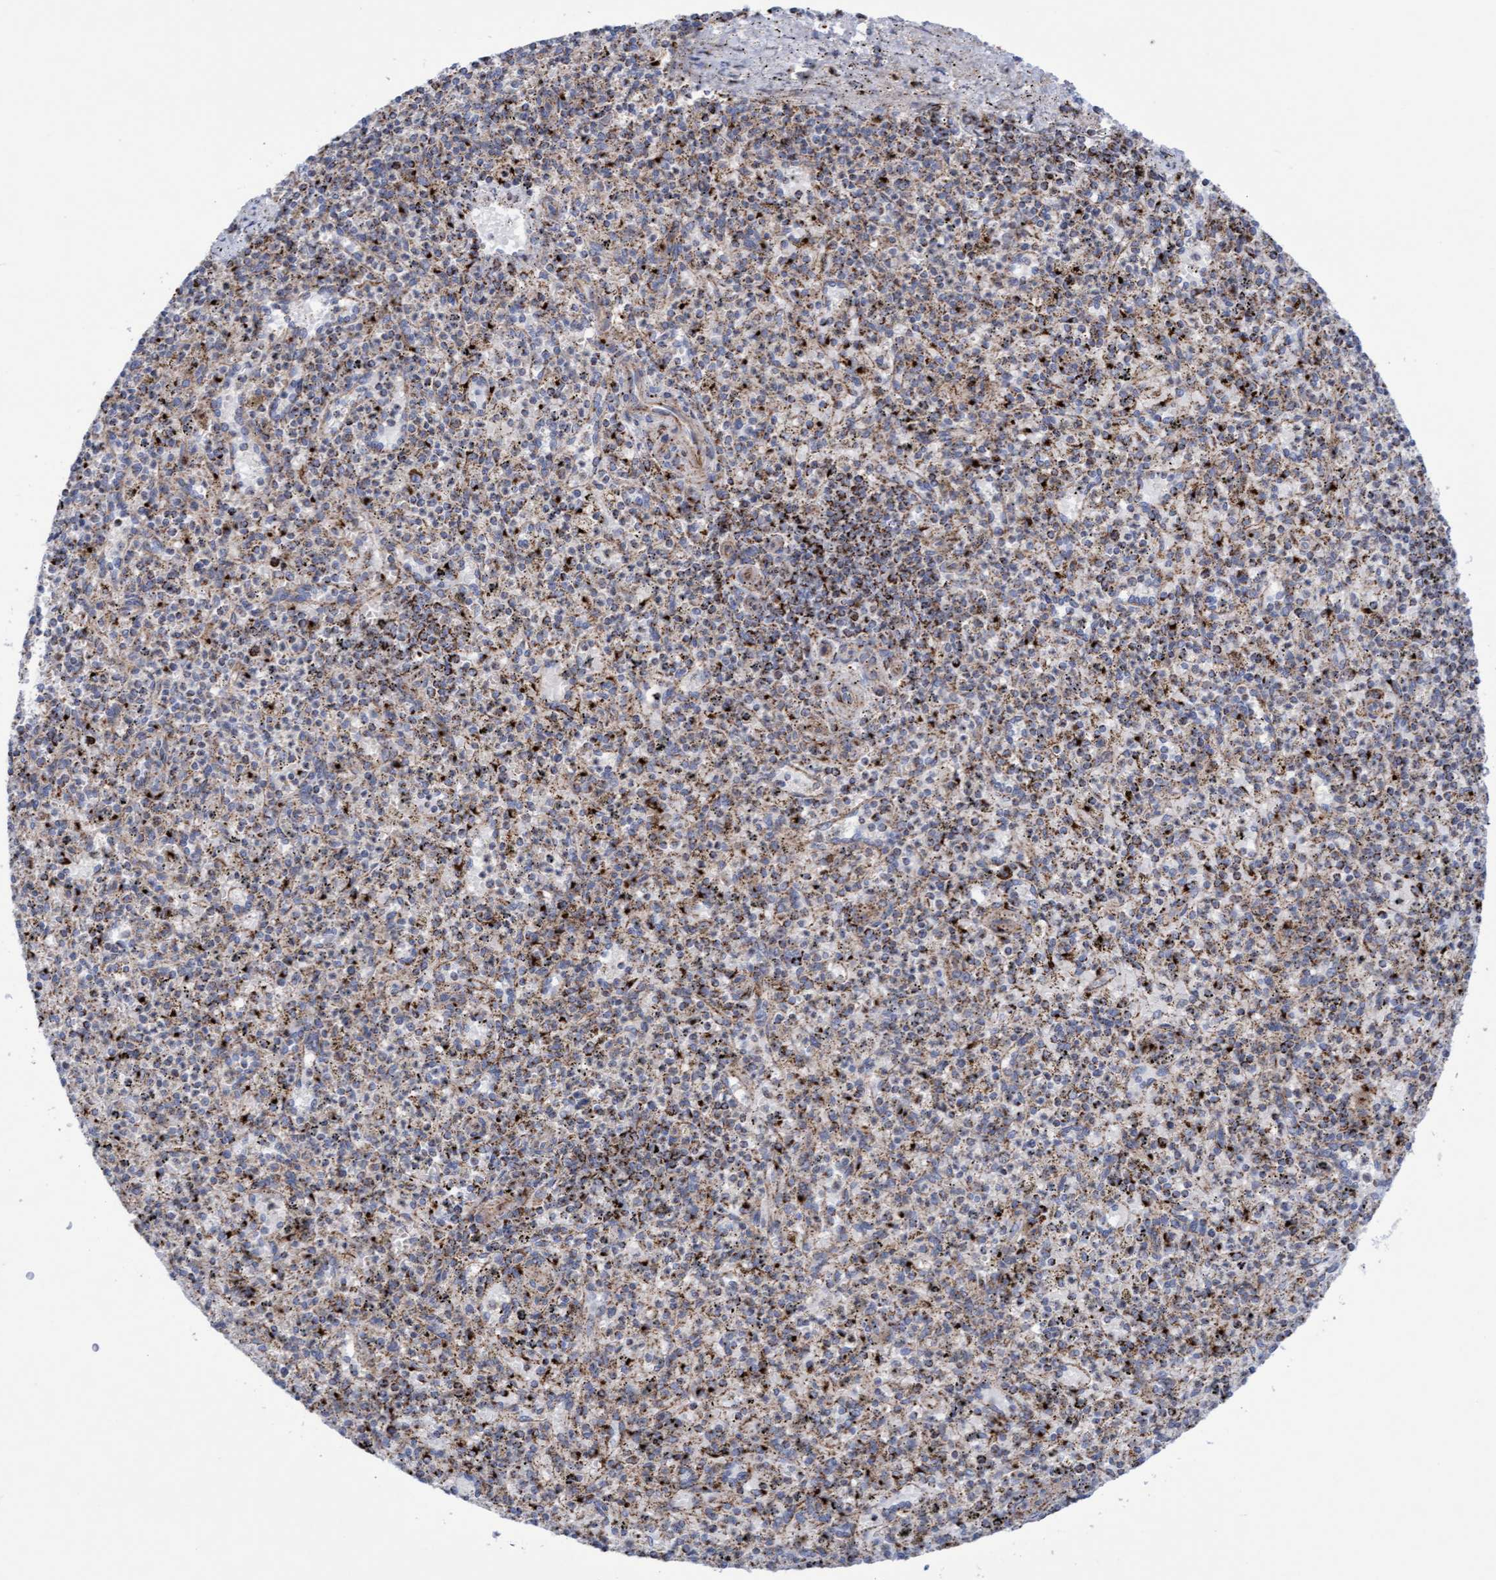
{"staining": {"intensity": "strong", "quantity": "<25%", "location": "cytoplasmic/membranous"}, "tissue": "spleen", "cell_type": "Cells in red pulp", "image_type": "normal", "snomed": [{"axis": "morphology", "description": "Normal tissue, NOS"}, {"axis": "topography", "description": "Spleen"}], "caption": "DAB (3,3'-diaminobenzidine) immunohistochemical staining of unremarkable spleen shows strong cytoplasmic/membranous protein staining in about <25% of cells in red pulp.", "gene": "GGTA1", "patient": {"sex": "male", "age": 72}}